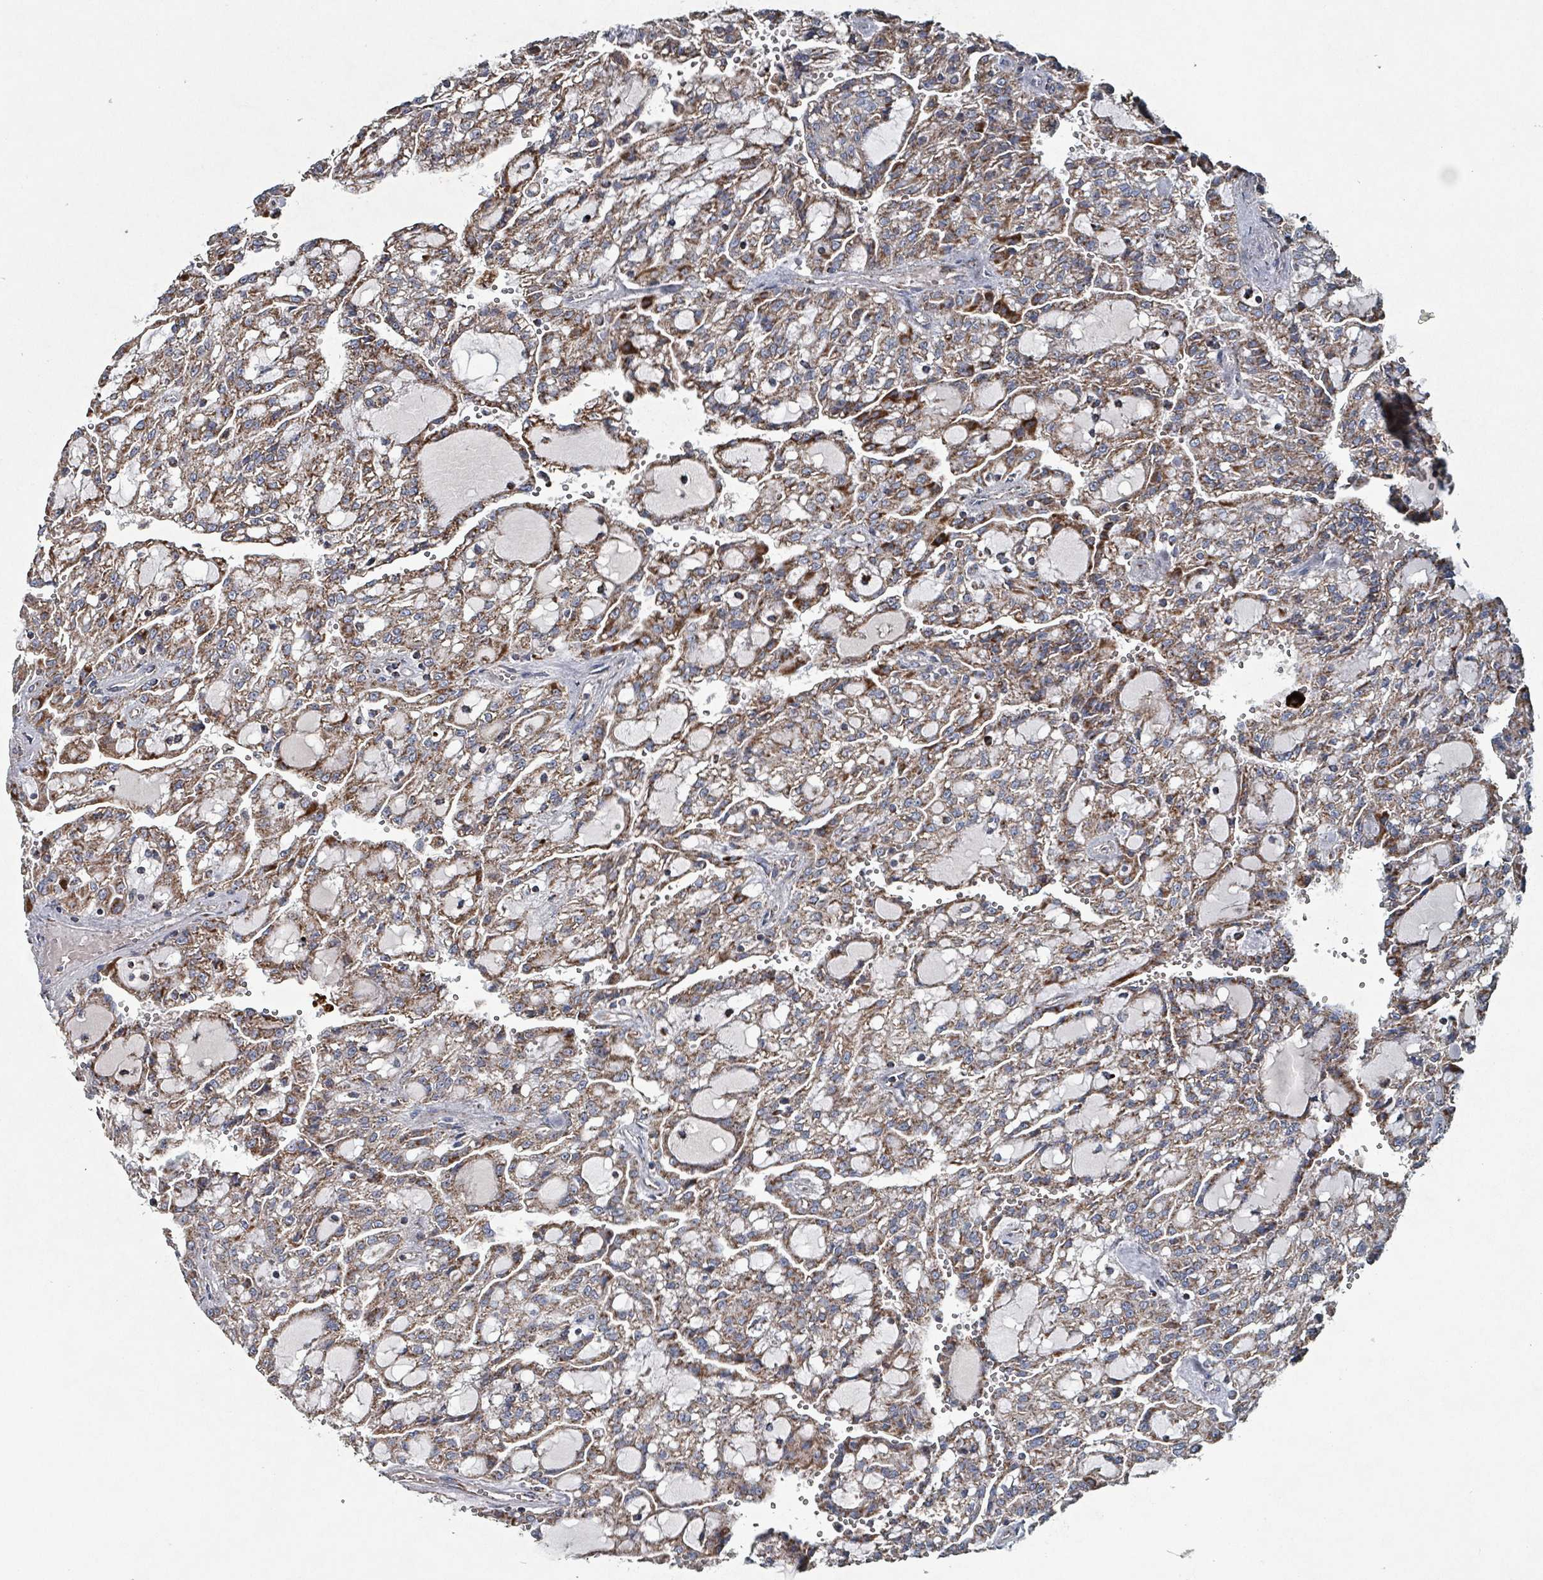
{"staining": {"intensity": "moderate", "quantity": ">75%", "location": "cytoplasmic/membranous"}, "tissue": "renal cancer", "cell_type": "Tumor cells", "image_type": "cancer", "snomed": [{"axis": "morphology", "description": "Adenocarcinoma, NOS"}, {"axis": "topography", "description": "Kidney"}], "caption": "Human adenocarcinoma (renal) stained with a protein marker displays moderate staining in tumor cells.", "gene": "ABHD18", "patient": {"sex": "male", "age": 63}}